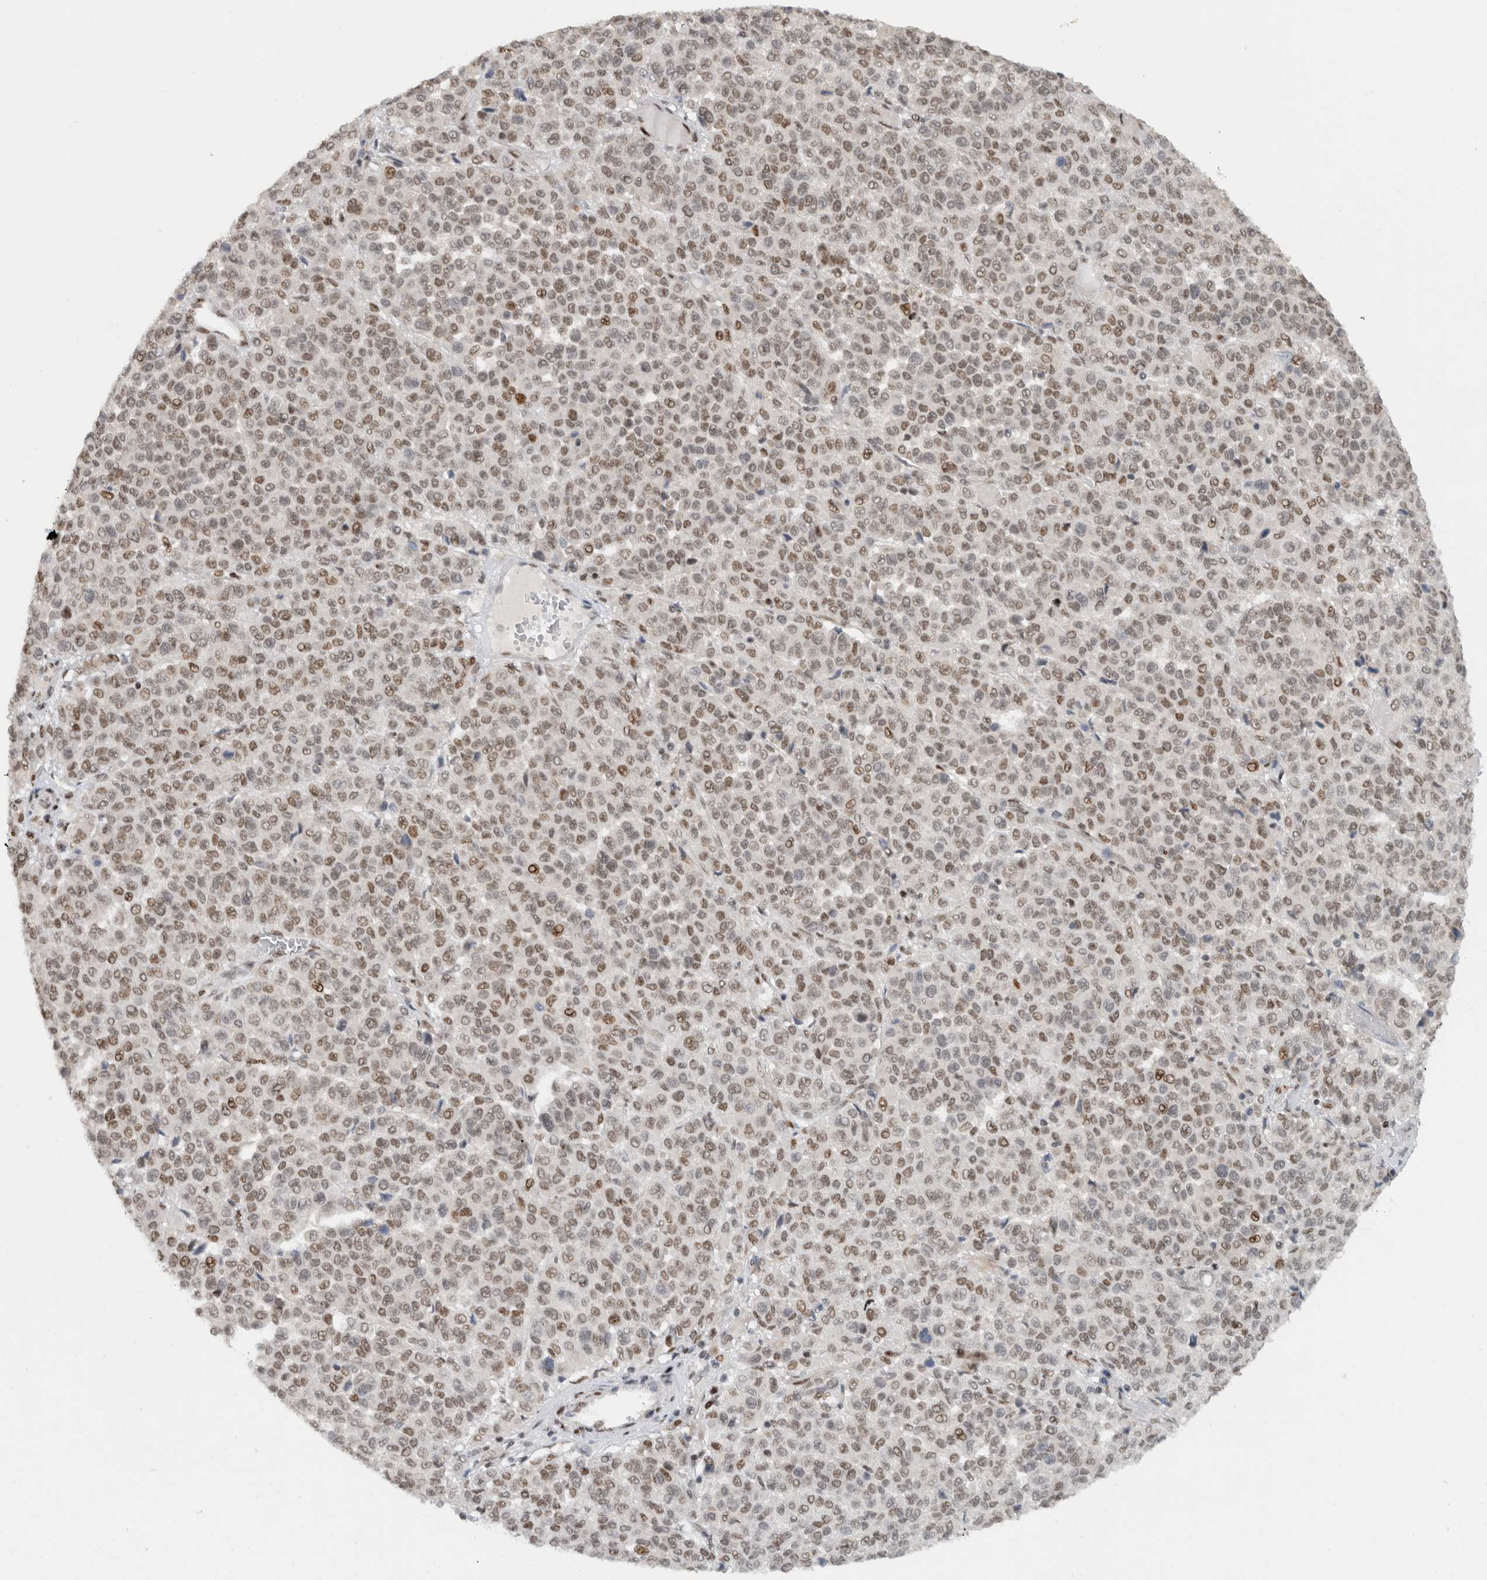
{"staining": {"intensity": "weak", "quantity": ">75%", "location": "nuclear"}, "tissue": "melanoma", "cell_type": "Tumor cells", "image_type": "cancer", "snomed": [{"axis": "morphology", "description": "Malignant melanoma, Metastatic site"}, {"axis": "topography", "description": "Pancreas"}], "caption": "Weak nuclear positivity for a protein is identified in approximately >75% of tumor cells of melanoma using IHC.", "gene": "HNRNPR", "patient": {"sex": "female", "age": 30}}